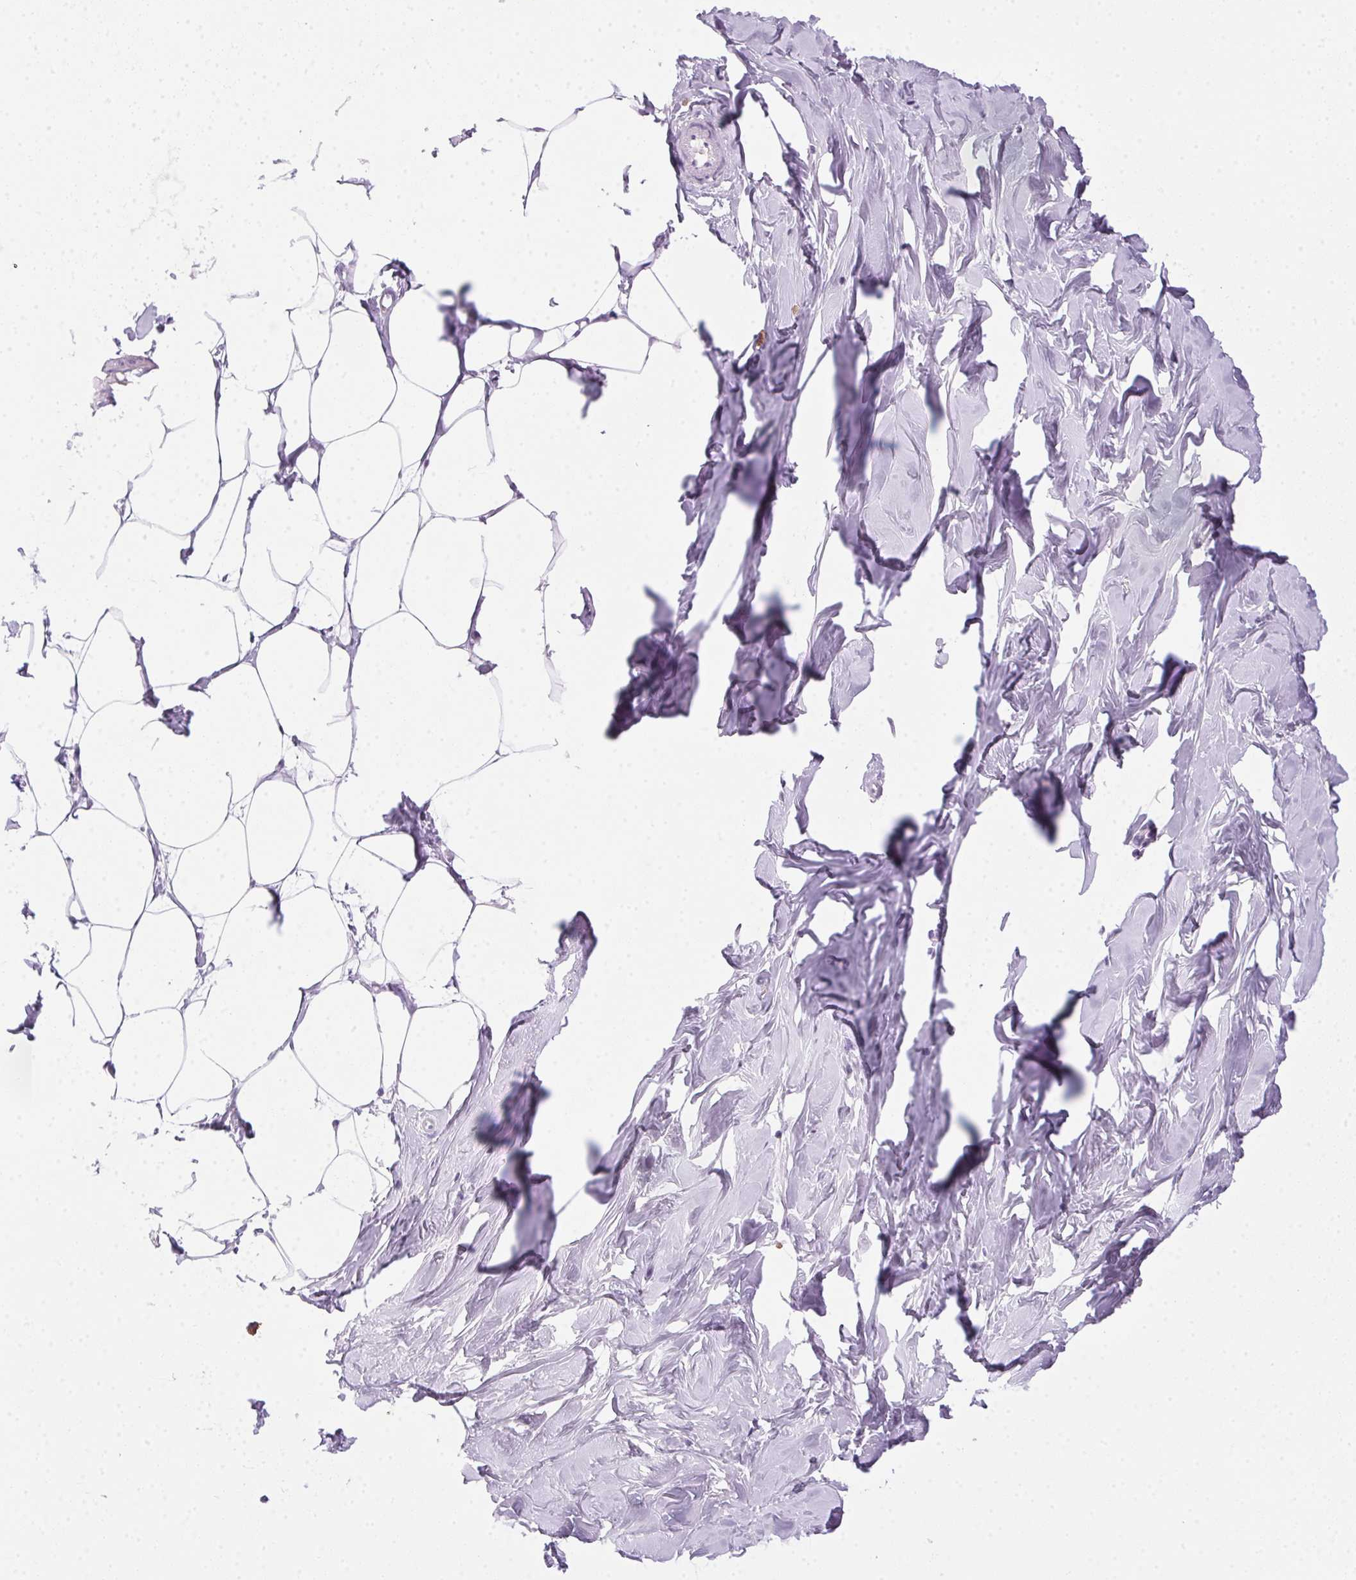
{"staining": {"intensity": "negative", "quantity": "none", "location": "none"}, "tissue": "breast", "cell_type": "Adipocytes", "image_type": "normal", "snomed": [{"axis": "morphology", "description": "Normal tissue, NOS"}, {"axis": "topography", "description": "Breast"}], "caption": "A histopathology image of breast stained for a protein reveals no brown staining in adipocytes.", "gene": "POPDC2", "patient": {"sex": "female", "age": 27}}